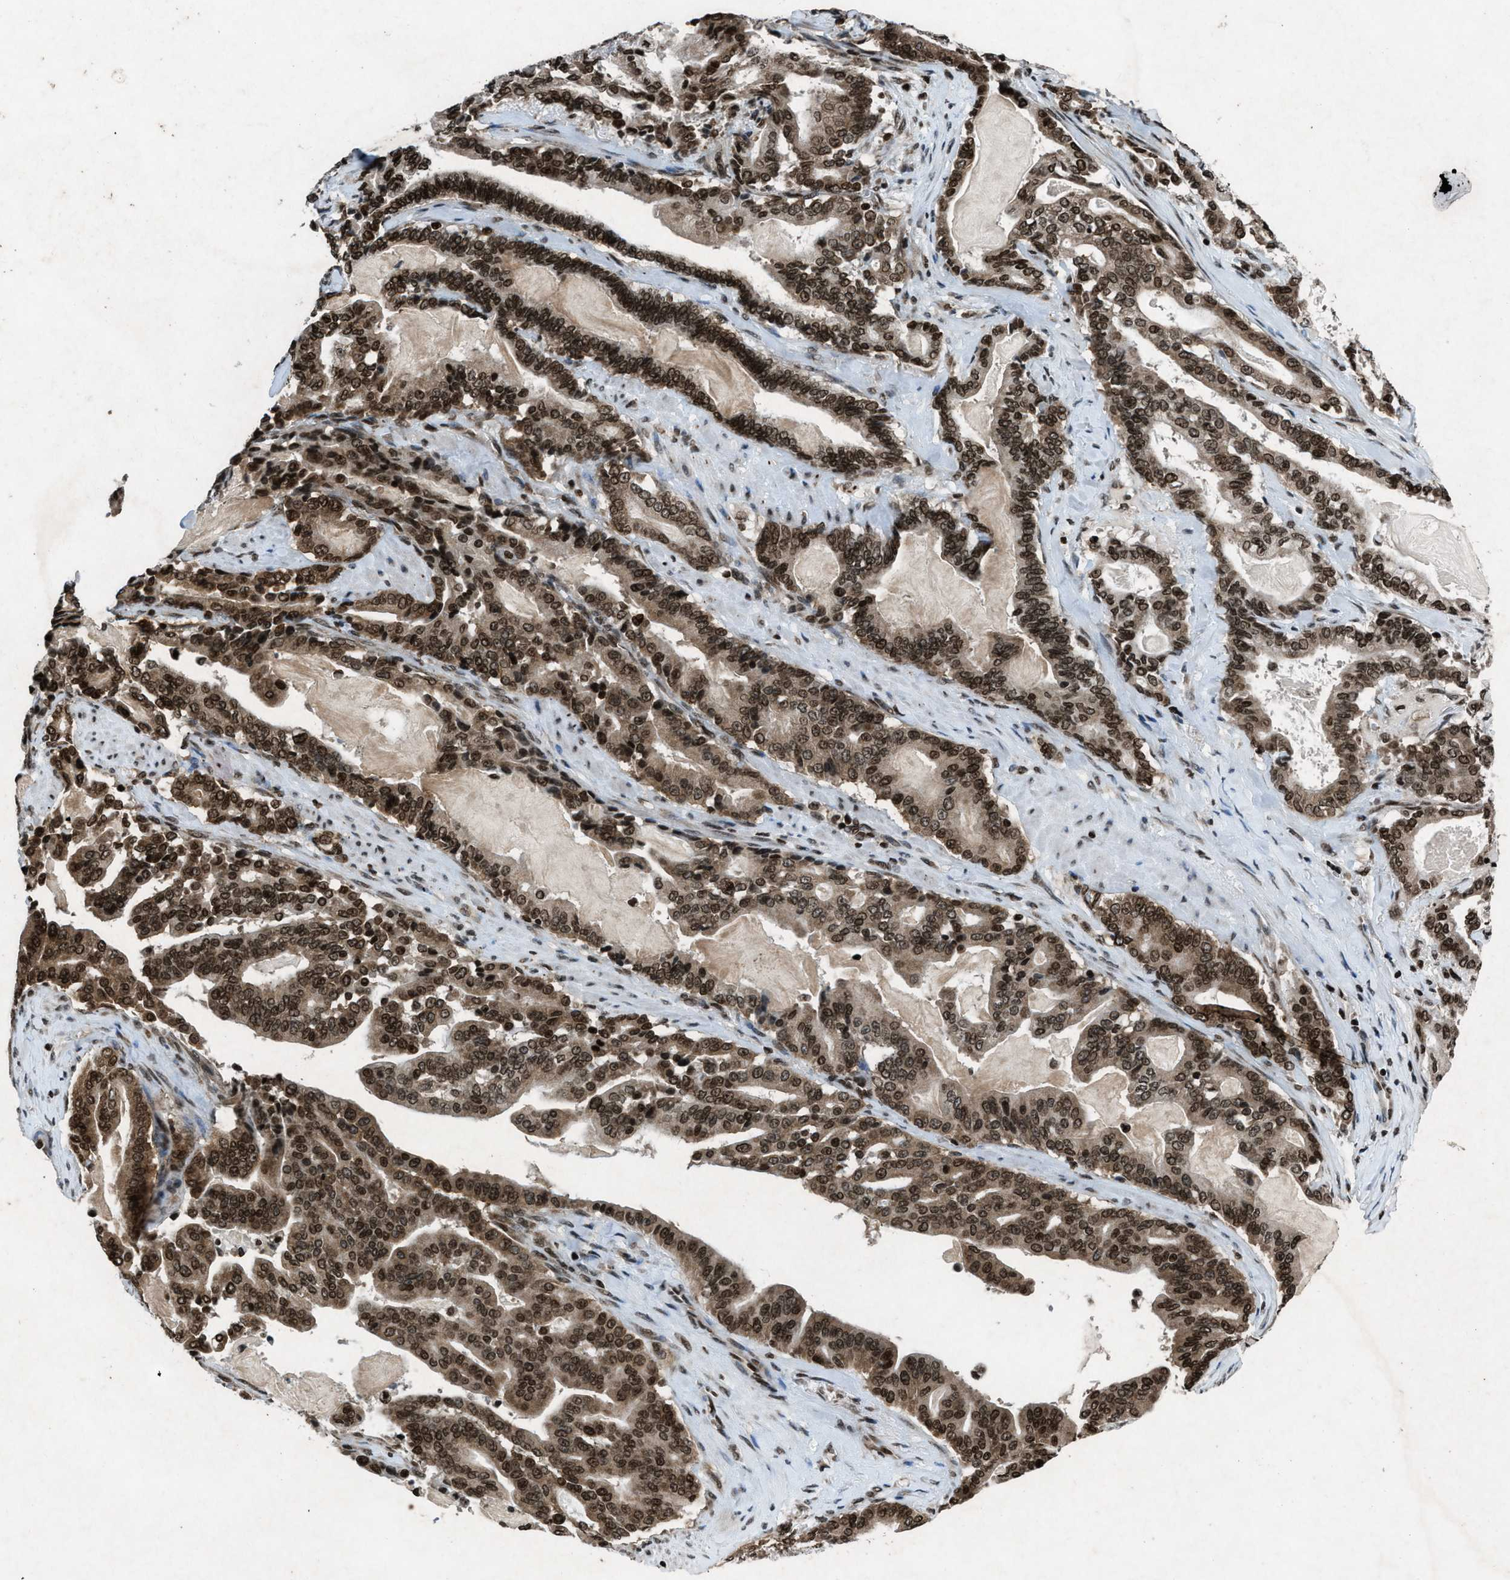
{"staining": {"intensity": "moderate", "quantity": ">75%", "location": "cytoplasmic/membranous,nuclear"}, "tissue": "pancreatic cancer", "cell_type": "Tumor cells", "image_type": "cancer", "snomed": [{"axis": "morphology", "description": "Adenocarcinoma, NOS"}, {"axis": "topography", "description": "Pancreas"}], "caption": "Approximately >75% of tumor cells in human pancreatic cancer show moderate cytoplasmic/membranous and nuclear protein staining as visualized by brown immunohistochemical staining.", "gene": "NXF1", "patient": {"sex": "male", "age": 63}}